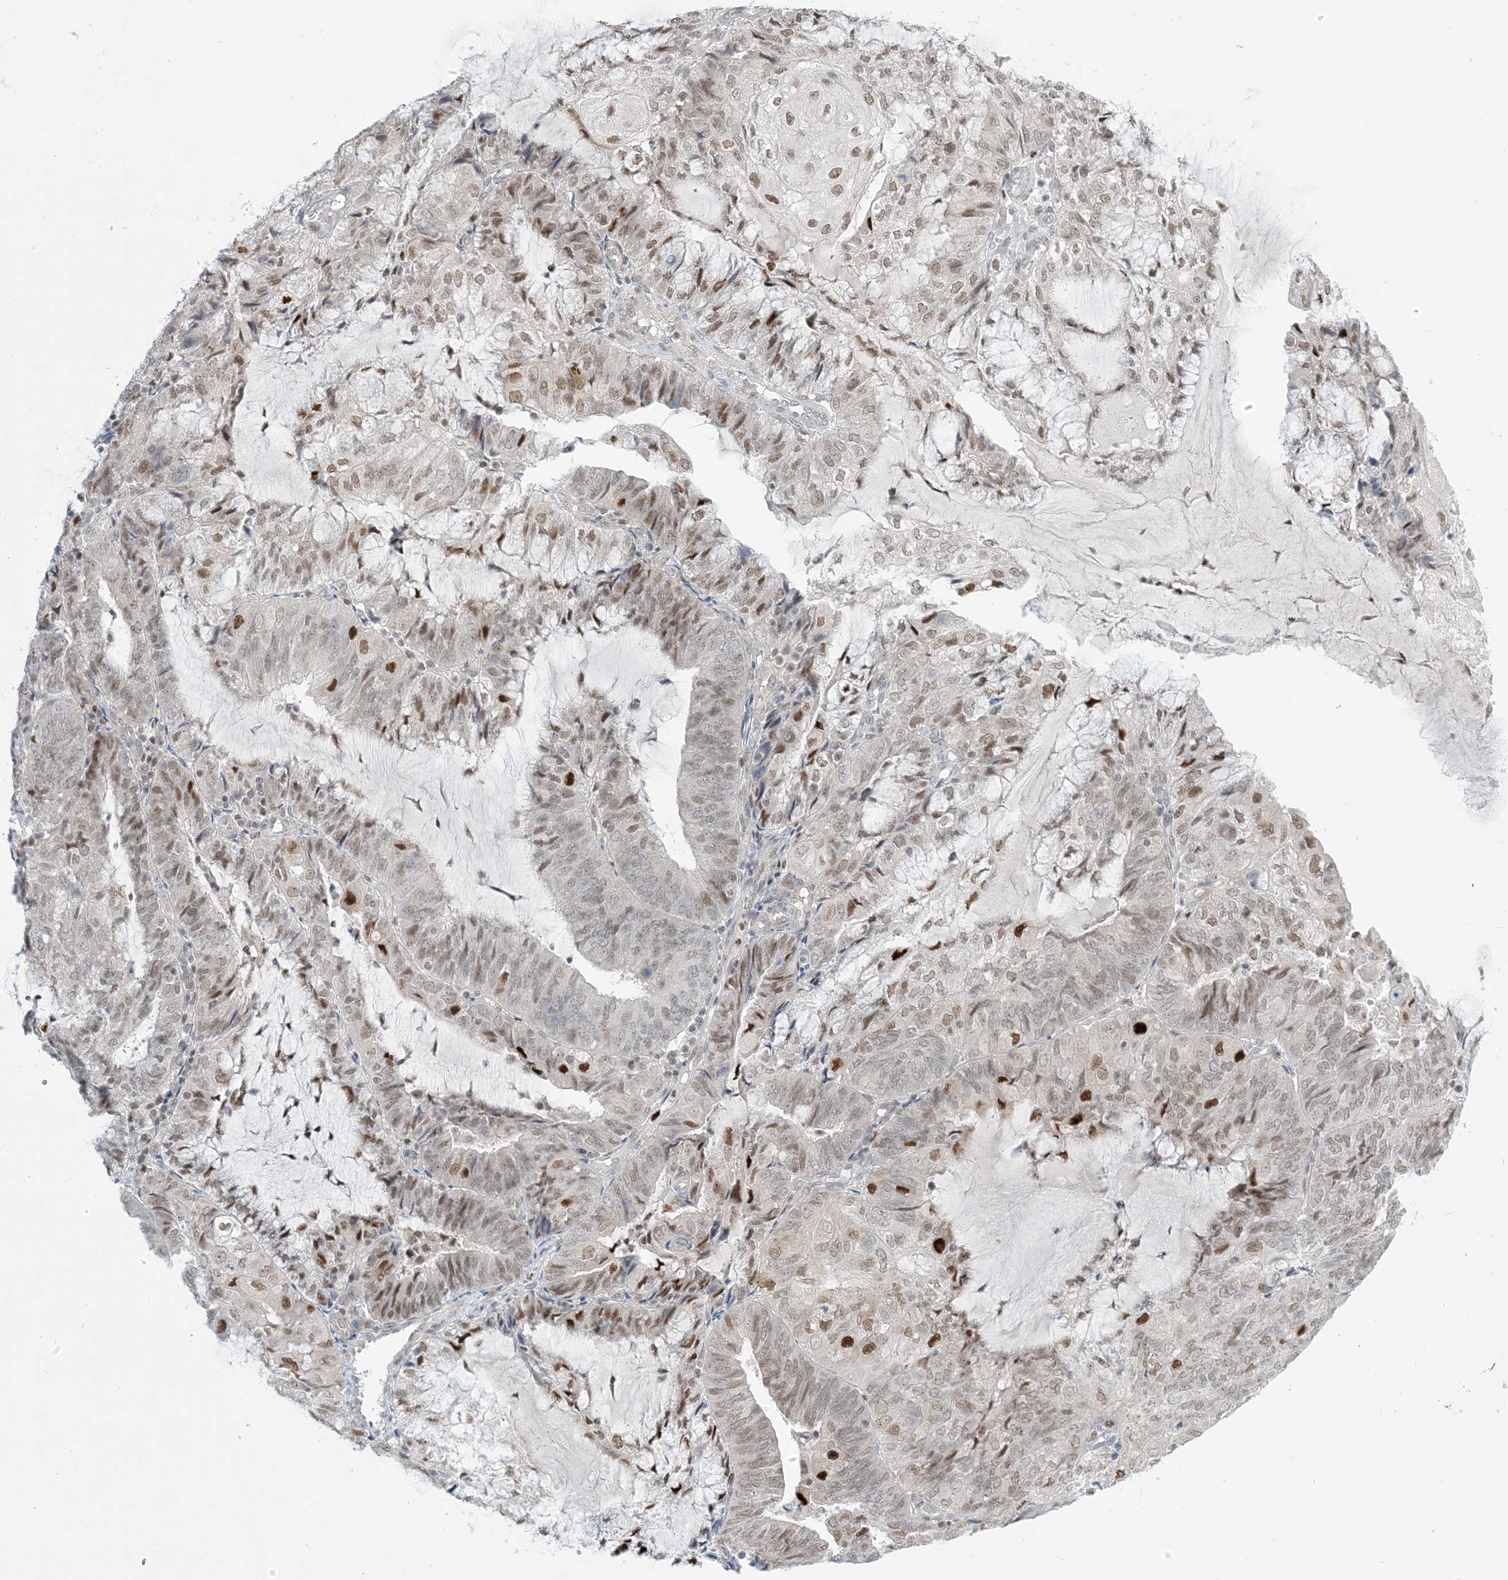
{"staining": {"intensity": "moderate", "quantity": "<25%", "location": "nuclear"}, "tissue": "endometrial cancer", "cell_type": "Tumor cells", "image_type": "cancer", "snomed": [{"axis": "morphology", "description": "Adenocarcinoma, NOS"}, {"axis": "topography", "description": "Endometrium"}], "caption": "Moderate nuclear protein staining is appreciated in about <25% of tumor cells in endometrial cancer (adenocarcinoma).", "gene": "TFPT", "patient": {"sex": "female", "age": 81}}